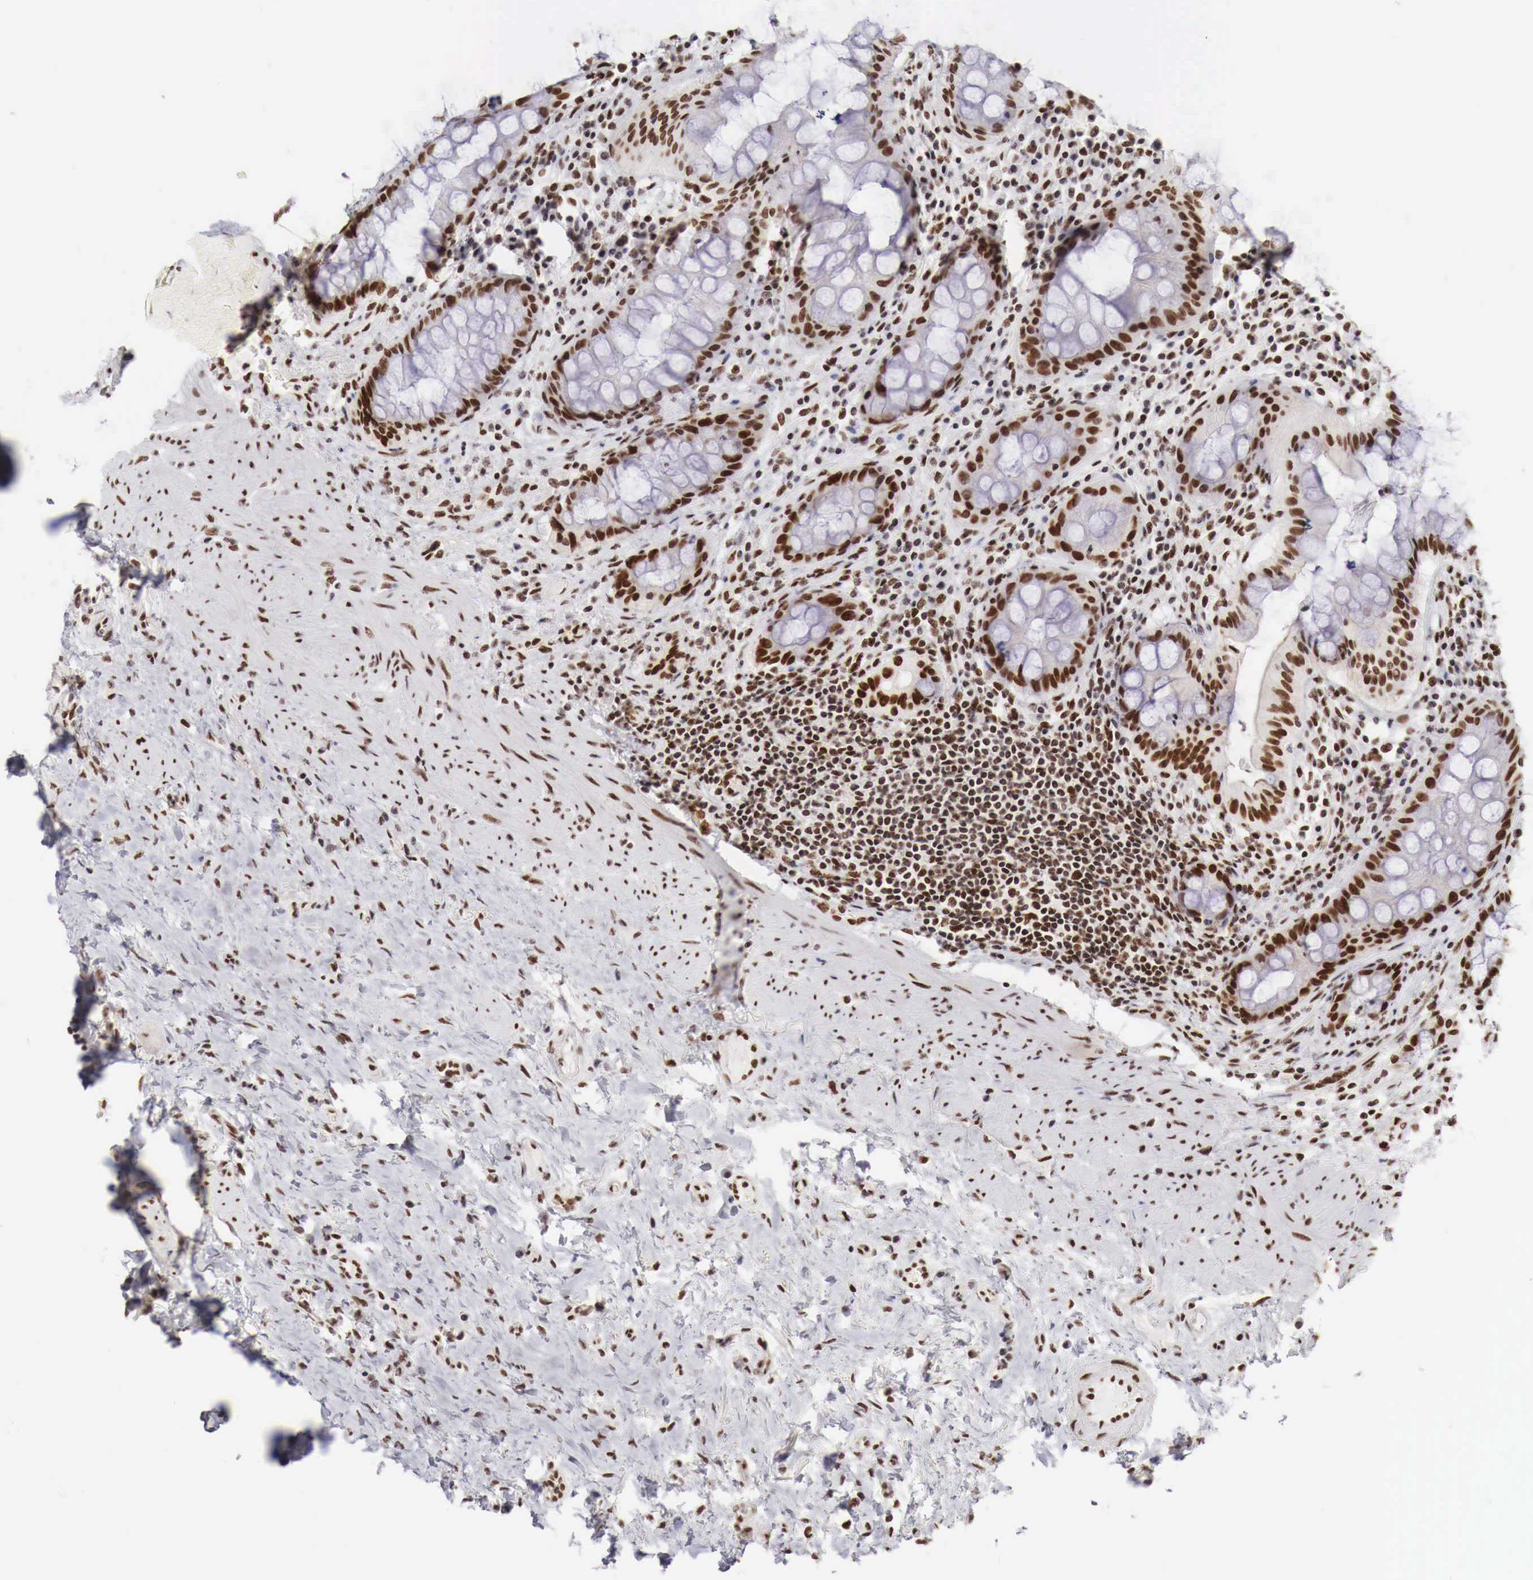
{"staining": {"intensity": "strong", "quantity": ">75%", "location": "nuclear"}, "tissue": "rectum", "cell_type": "Glandular cells", "image_type": "normal", "snomed": [{"axis": "morphology", "description": "Normal tissue, NOS"}, {"axis": "topography", "description": "Rectum"}], "caption": "IHC of benign human rectum reveals high levels of strong nuclear positivity in approximately >75% of glandular cells.", "gene": "PHF14", "patient": {"sex": "female", "age": 75}}